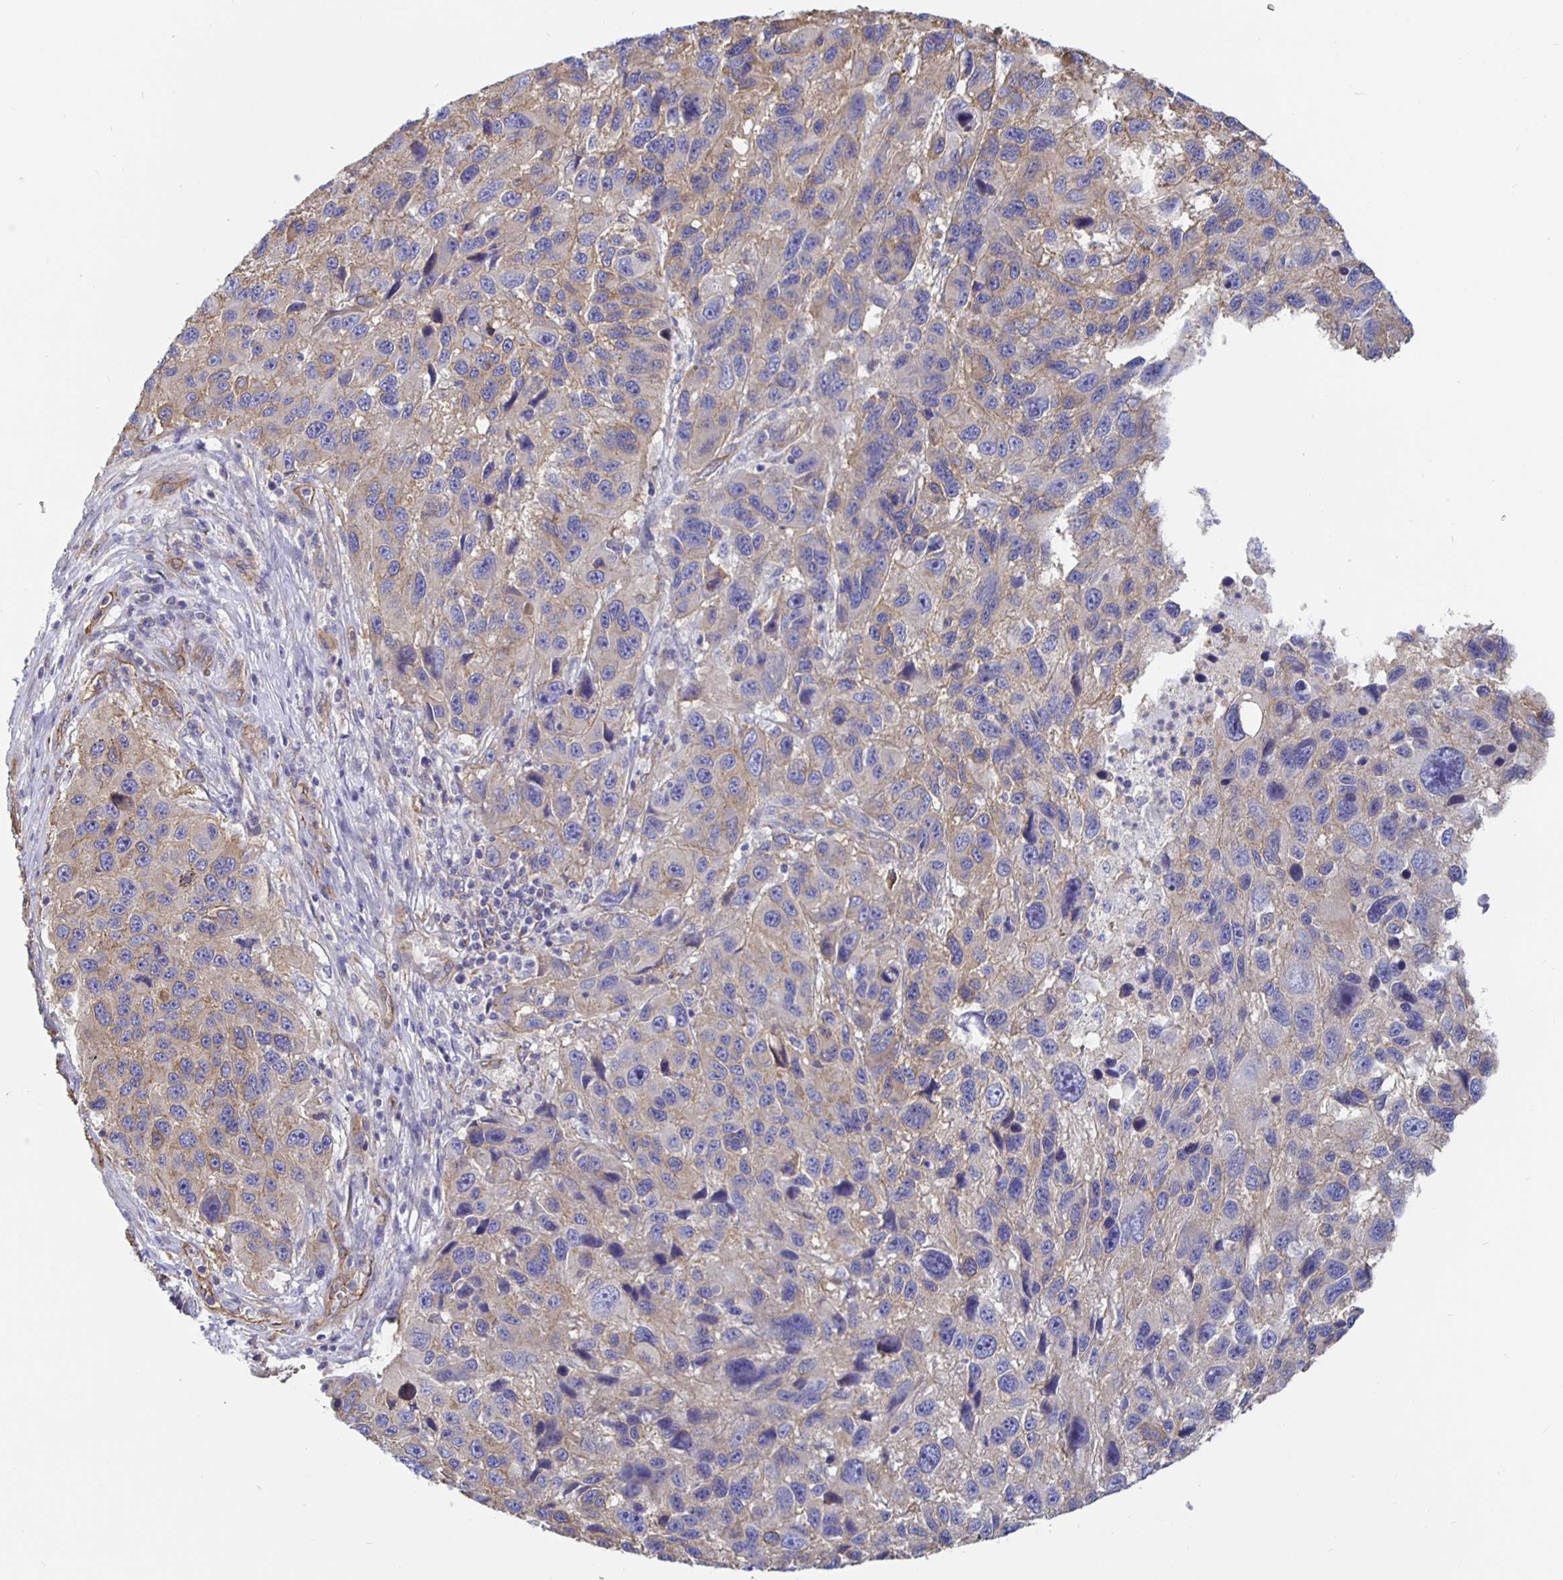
{"staining": {"intensity": "weak", "quantity": "<25%", "location": "cytoplasmic/membranous"}, "tissue": "melanoma", "cell_type": "Tumor cells", "image_type": "cancer", "snomed": [{"axis": "morphology", "description": "Malignant melanoma, NOS"}, {"axis": "topography", "description": "Skin"}], "caption": "This is a photomicrograph of IHC staining of malignant melanoma, which shows no positivity in tumor cells.", "gene": "ARHGEF39", "patient": {"sex": "male", "age": 53}}